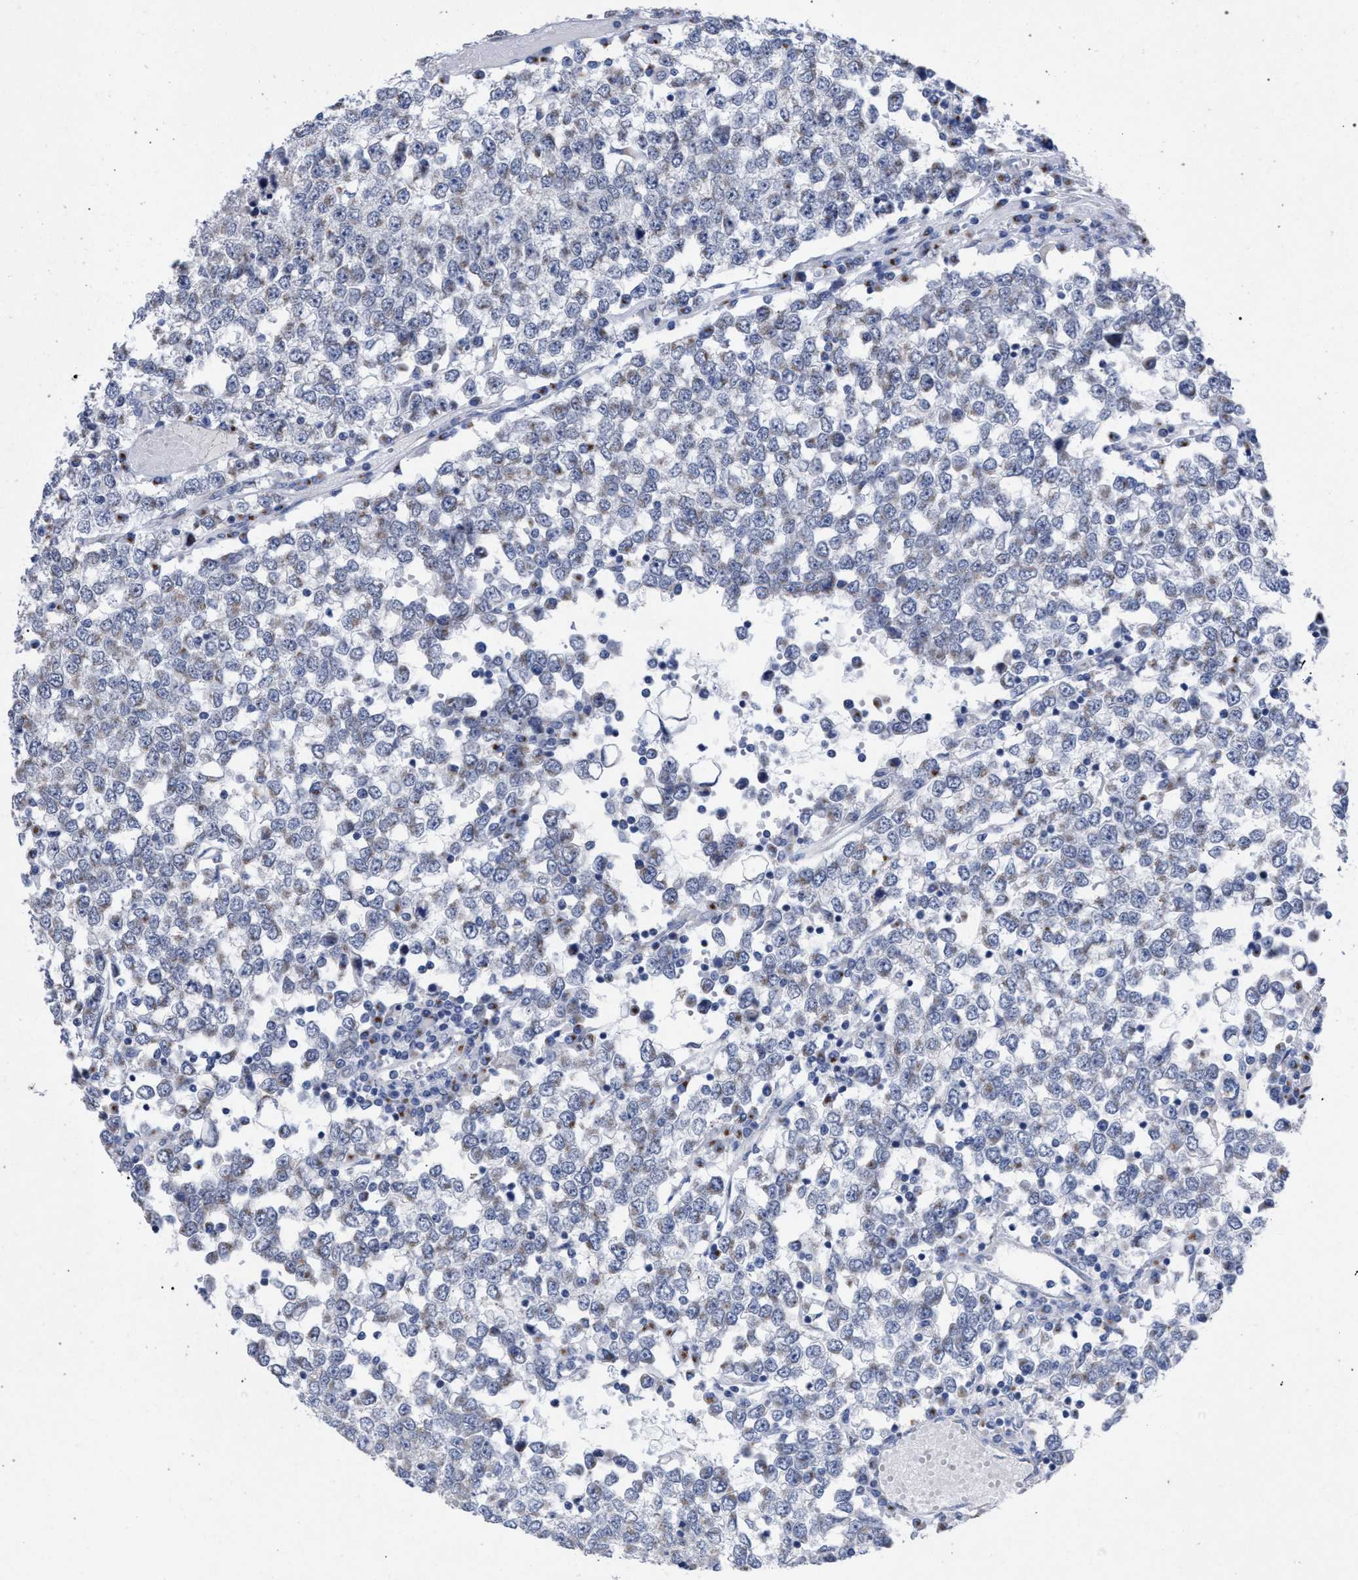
{"staining": {"intensity": "negative", "quantity": "none", "location": "none"}, "tissue": "testis cancer", "cell_type": "Tumor cells", "image_type": "cancer", "snomed": [{"axis": "morphology", "description": "Seminoma, NOS"}, {"axis": "topography", "description": "Testis"}], "caption": "The histopathology image exhibits no staining of tumor cells in seminoma (testis).", "gene": "GOLGA2", "patient": {"sex": "male", "age": 65}}